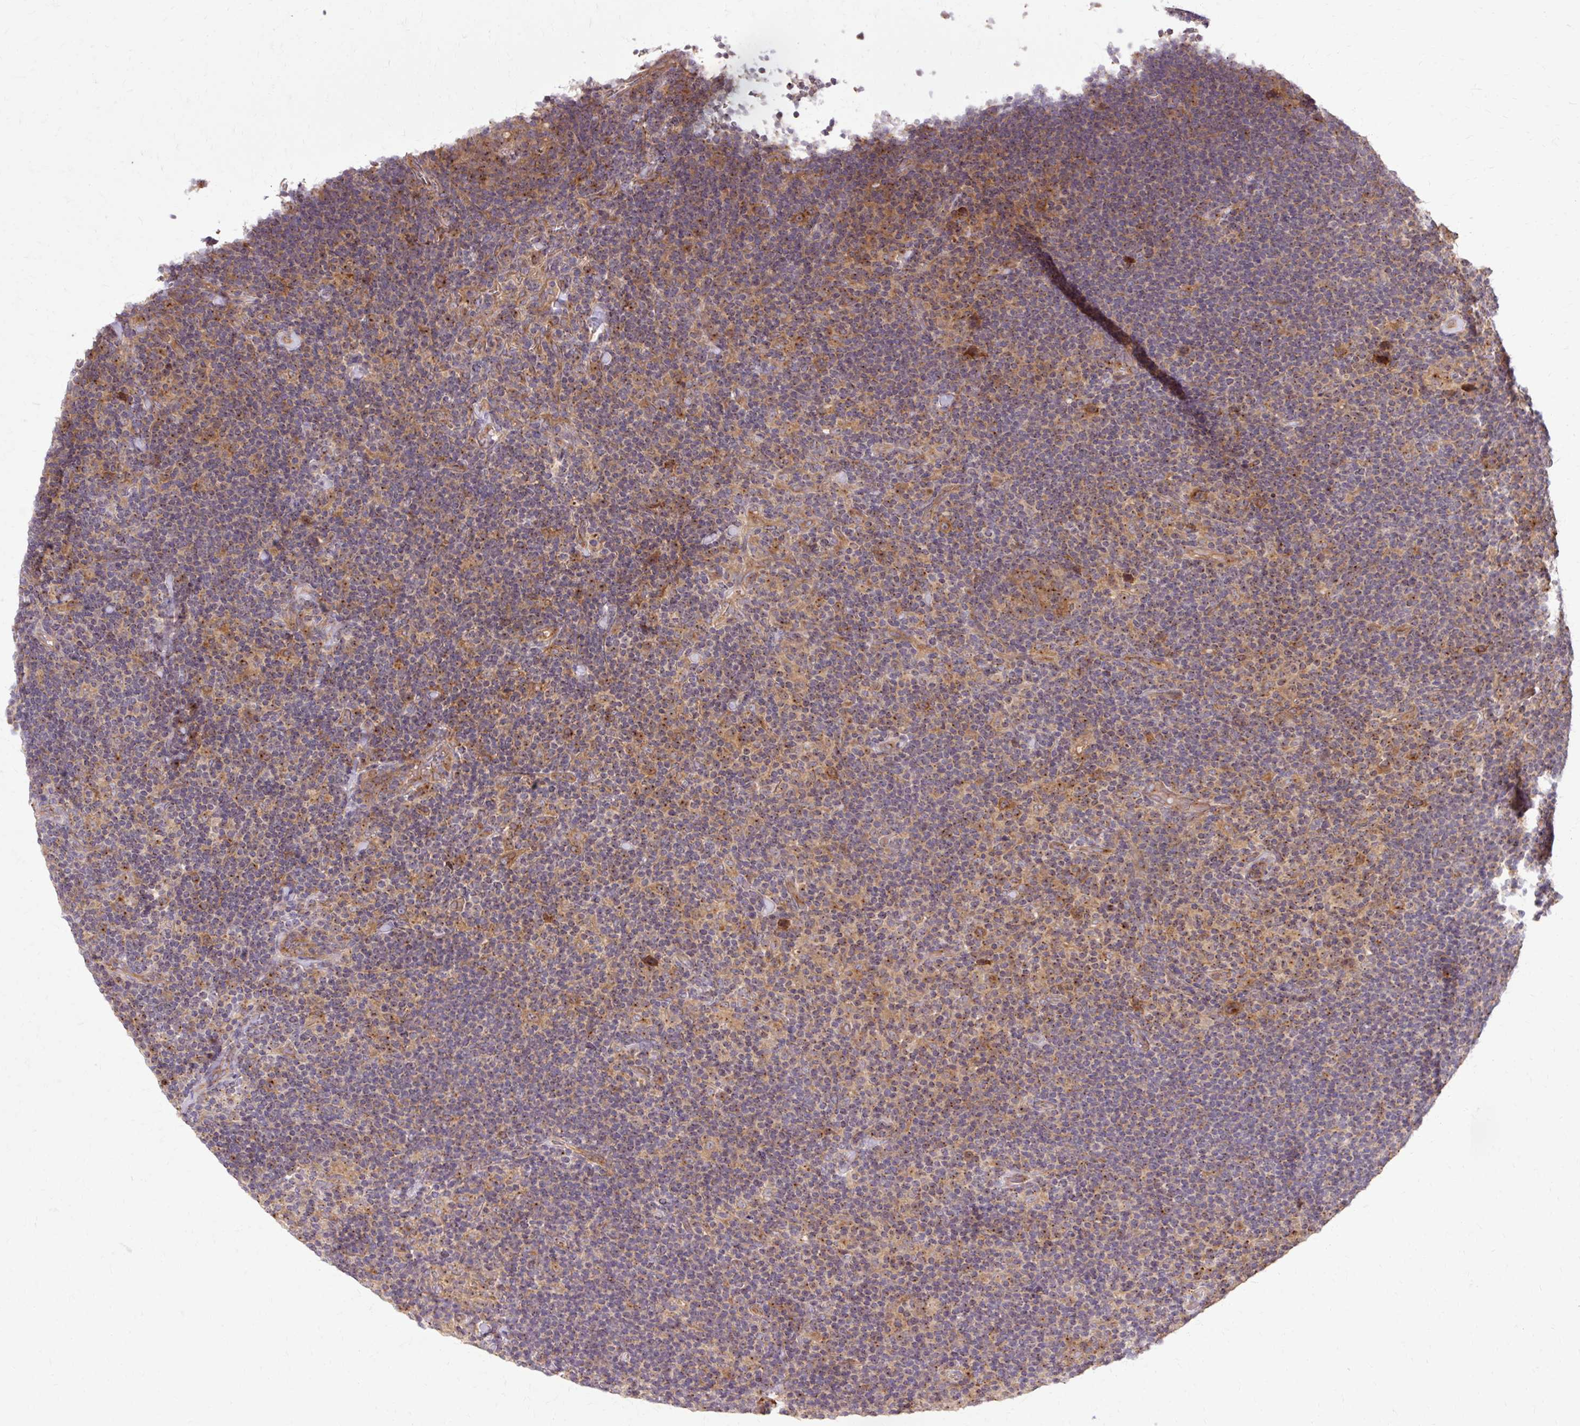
{"staining": {"intensity": "moderate", "quantity": ">75%", "location": "cytoplasmic/membranous"}, "tissue": "lymphoma", "cell_type": "Tumor cells", "image_type": "cancer", "snomed": [{"axis": "morphology", "description": "Hodgkin's disease, NOS"}, {"axis": "topography", "description": "Lymph node"}], "caption": "IHC histopathology image of neoplastic tissue: human lymphoma stained using immunohistochemistry (IHC) demonstrates medium levels of moderate protein expression localized specifically in the cytoplasmic/membranous of tumor cells, appearing as a cytoplasmic/membranous brown color.", "gene": "MZT2B", "patient": {"sex": "female", "age": 57}}